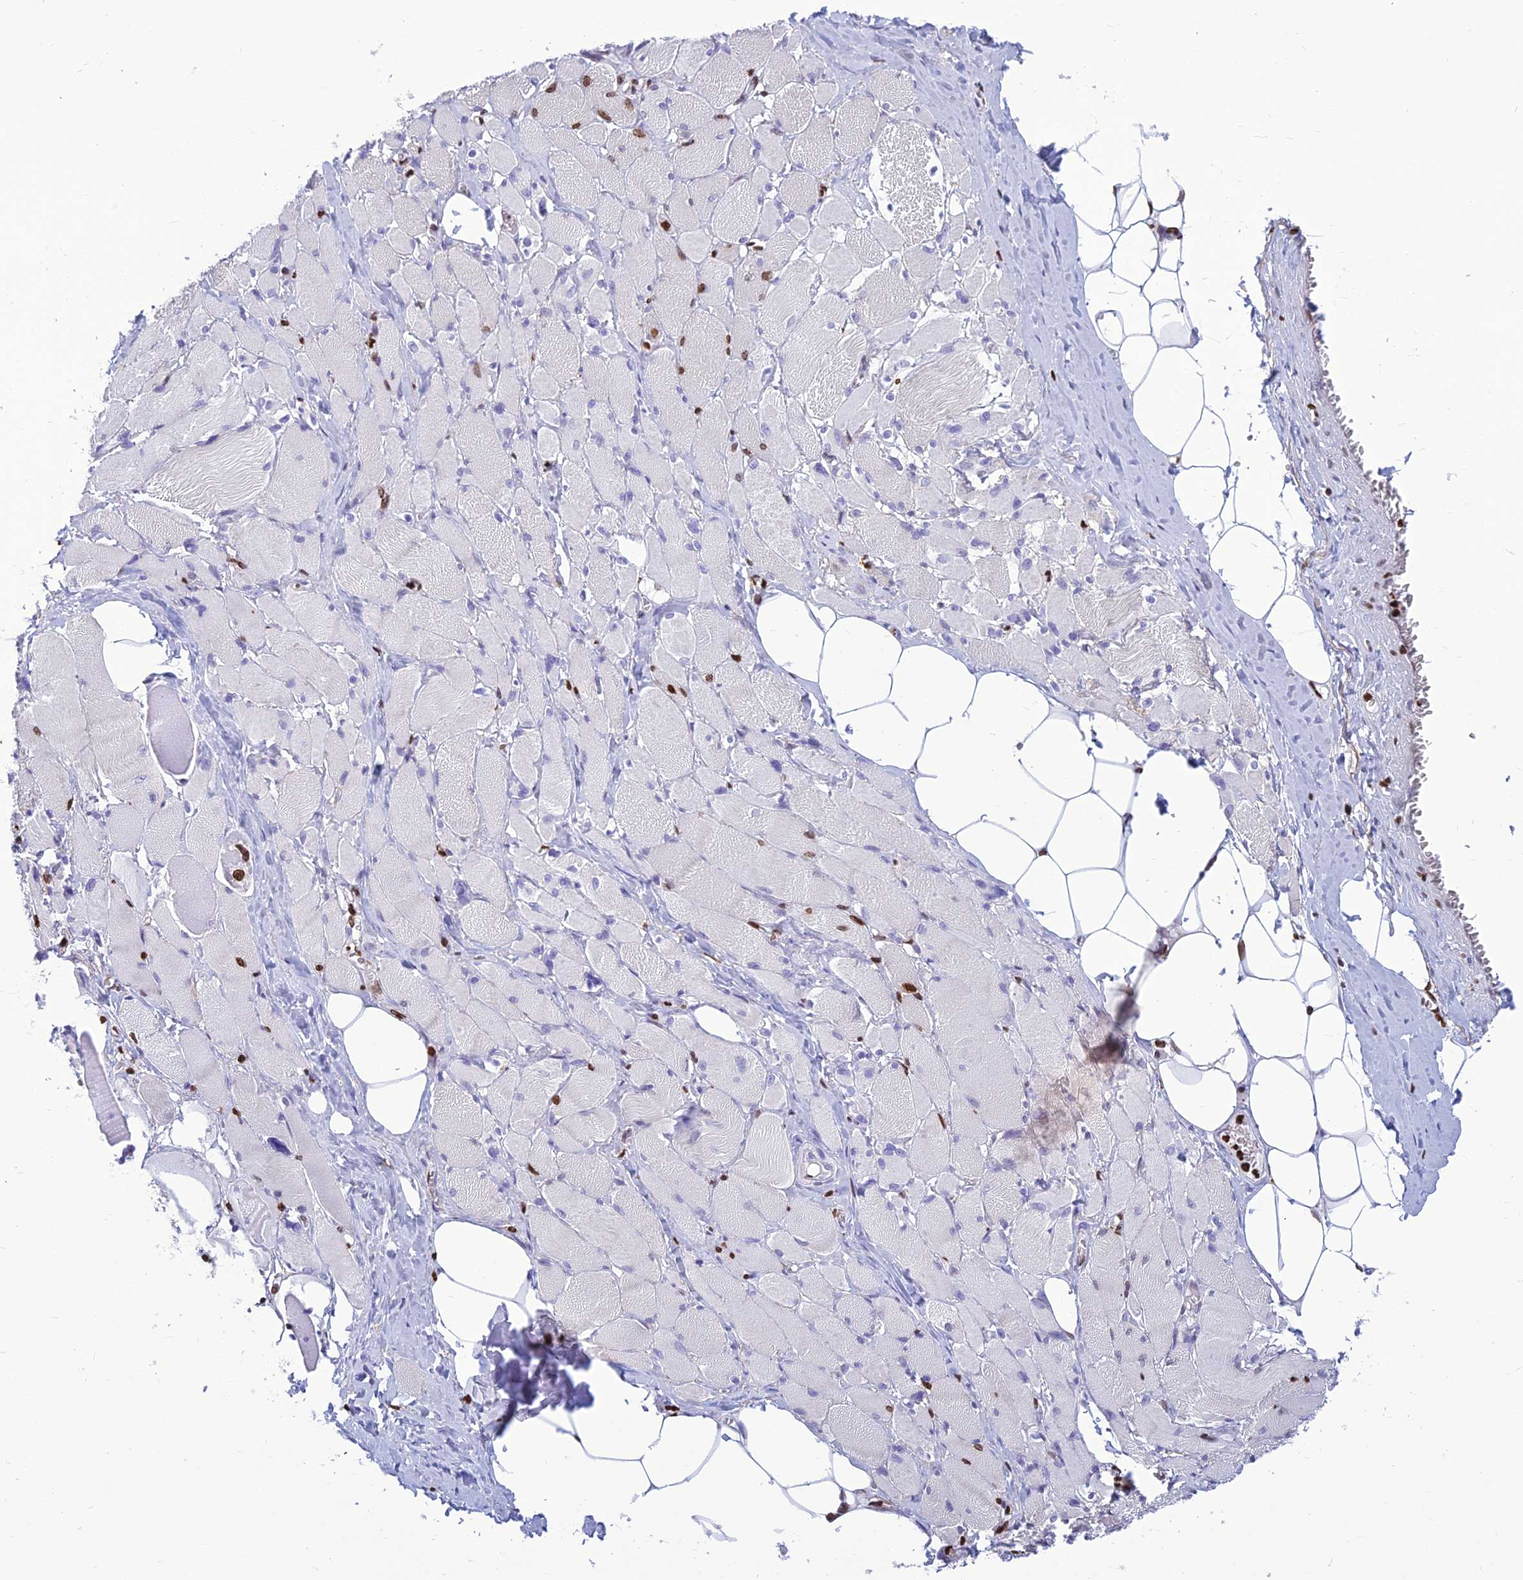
{"staining": {"intensity": "strong", "quantity": "25%-75%", "location": "nuclear"}, "tissue": "skeletal muscle", "cell_type": "Myocytes", "image_type": "normal", "snomed": [{"axis": "morphology", "description": "Normal tissue, NOS"}, {"axis": "morphology", "description": "Basal cell carcinoma"}, {"axis": "topography", "description": "Skeletal muscle"}], "caption": "The micrograph shows a brown stain indicating the presence of a protein in the nuclear of myocytes in skeletal muscle. The staining was performed using DAB to visualize the protein expression in brown, while the nuclei were stained in blue with hematoxylin (Magnification: 20x).", "gene": "AKAP17A", "patient": {"sex": "female", "age": 64}}